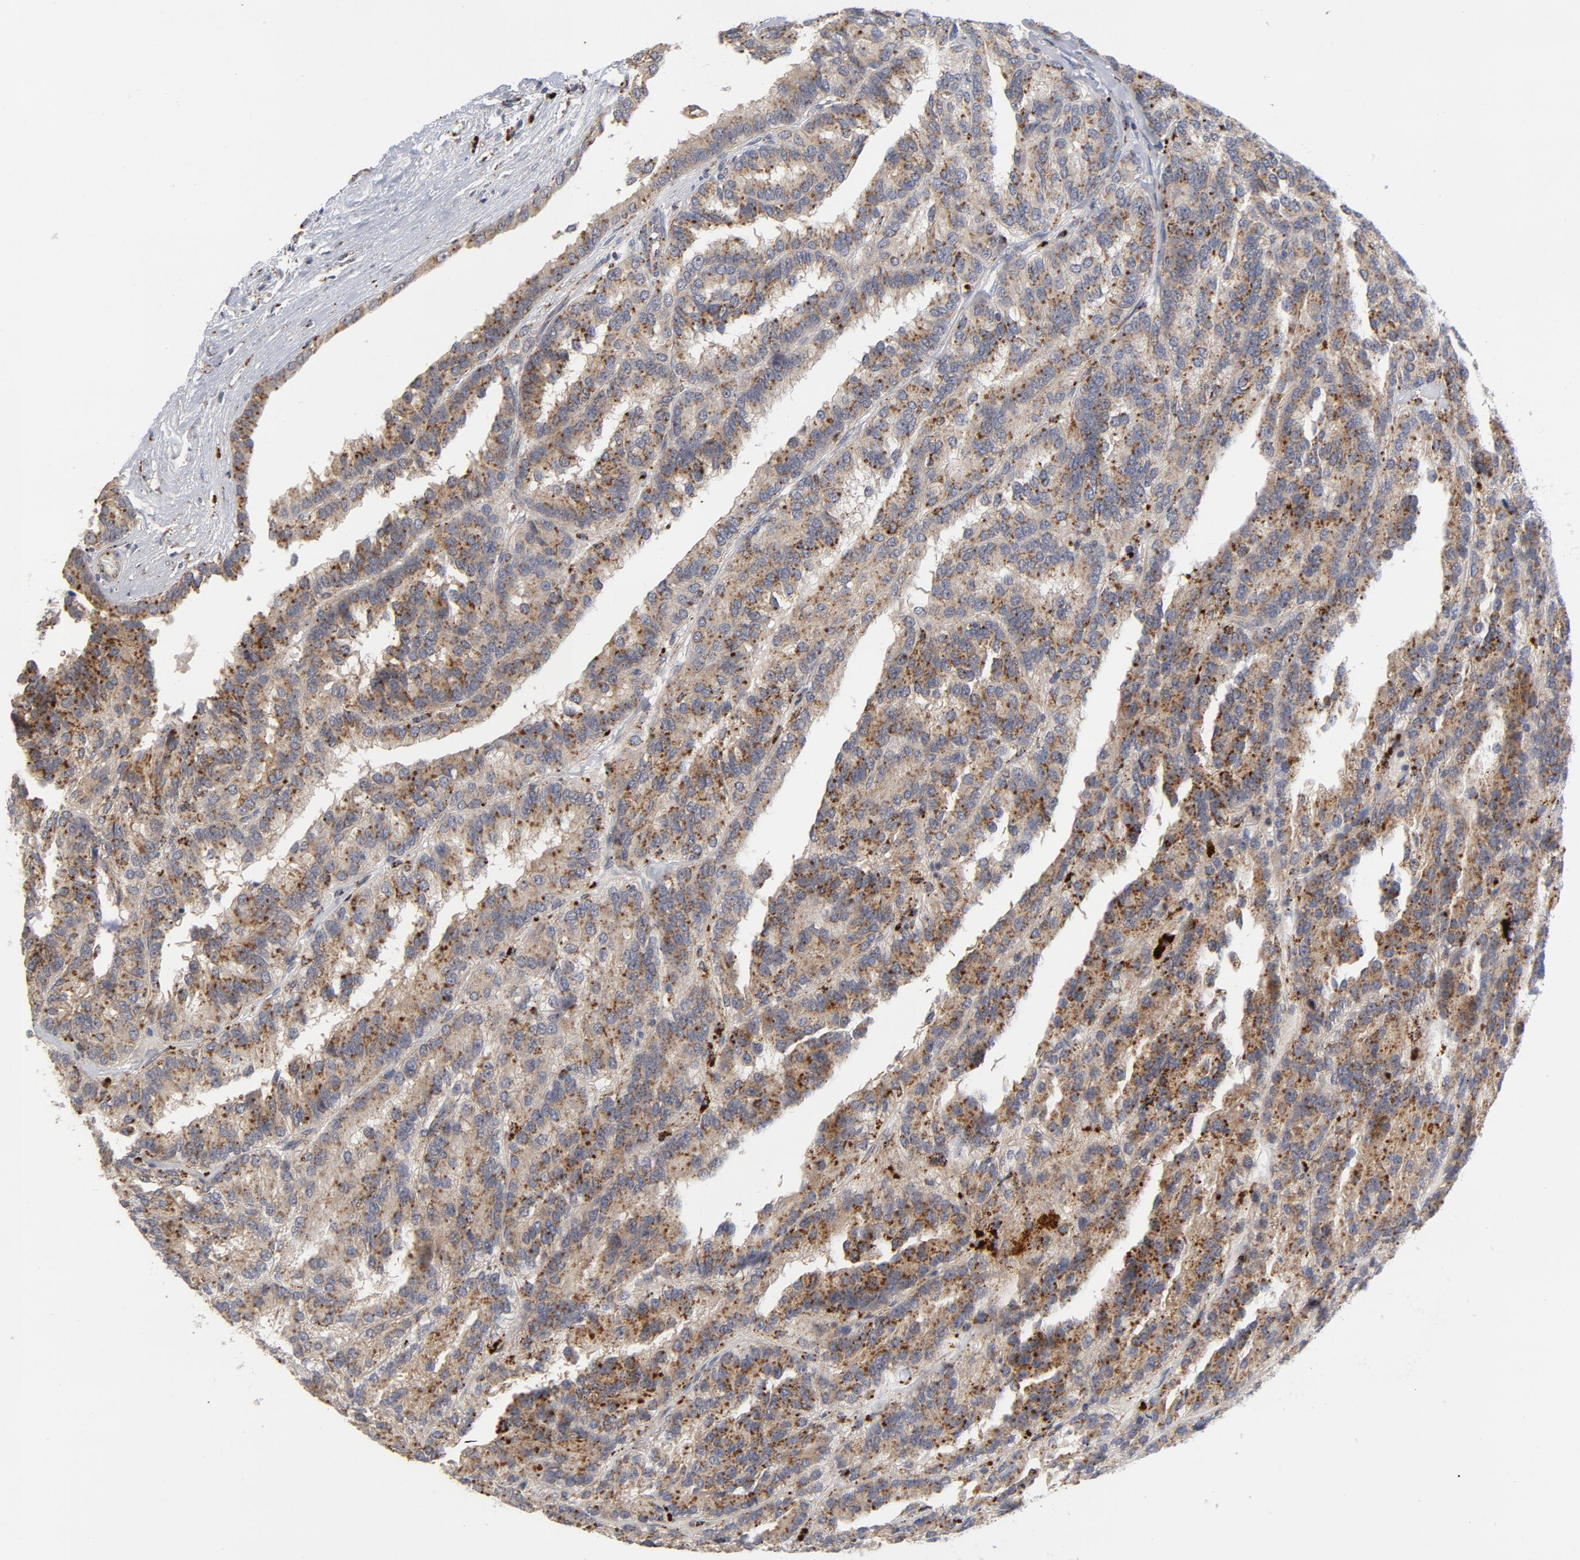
{"staining": {"intensity": "strong", "quantity": "25%-75%", "location": "cytoplasmic/membranous"}, "tissue": "renal cancer", "cell_type": "Tumor cells", "image_type": "cancer", "snomed": [{"axis": "morphology", "description": "Adenocarcinoma, NOS"}, {"axis": "topography", "description": "Kidney"}], "caption": "Strong cytoplasmic/membranous expression for a protein is appreciated in approximately 25%-75% of tumor cells of adenocarcinoma (renal) using immunohistochemistry (IHC).", "gene": "AKT2", "patient": {"sex": "male", "age": 46}}